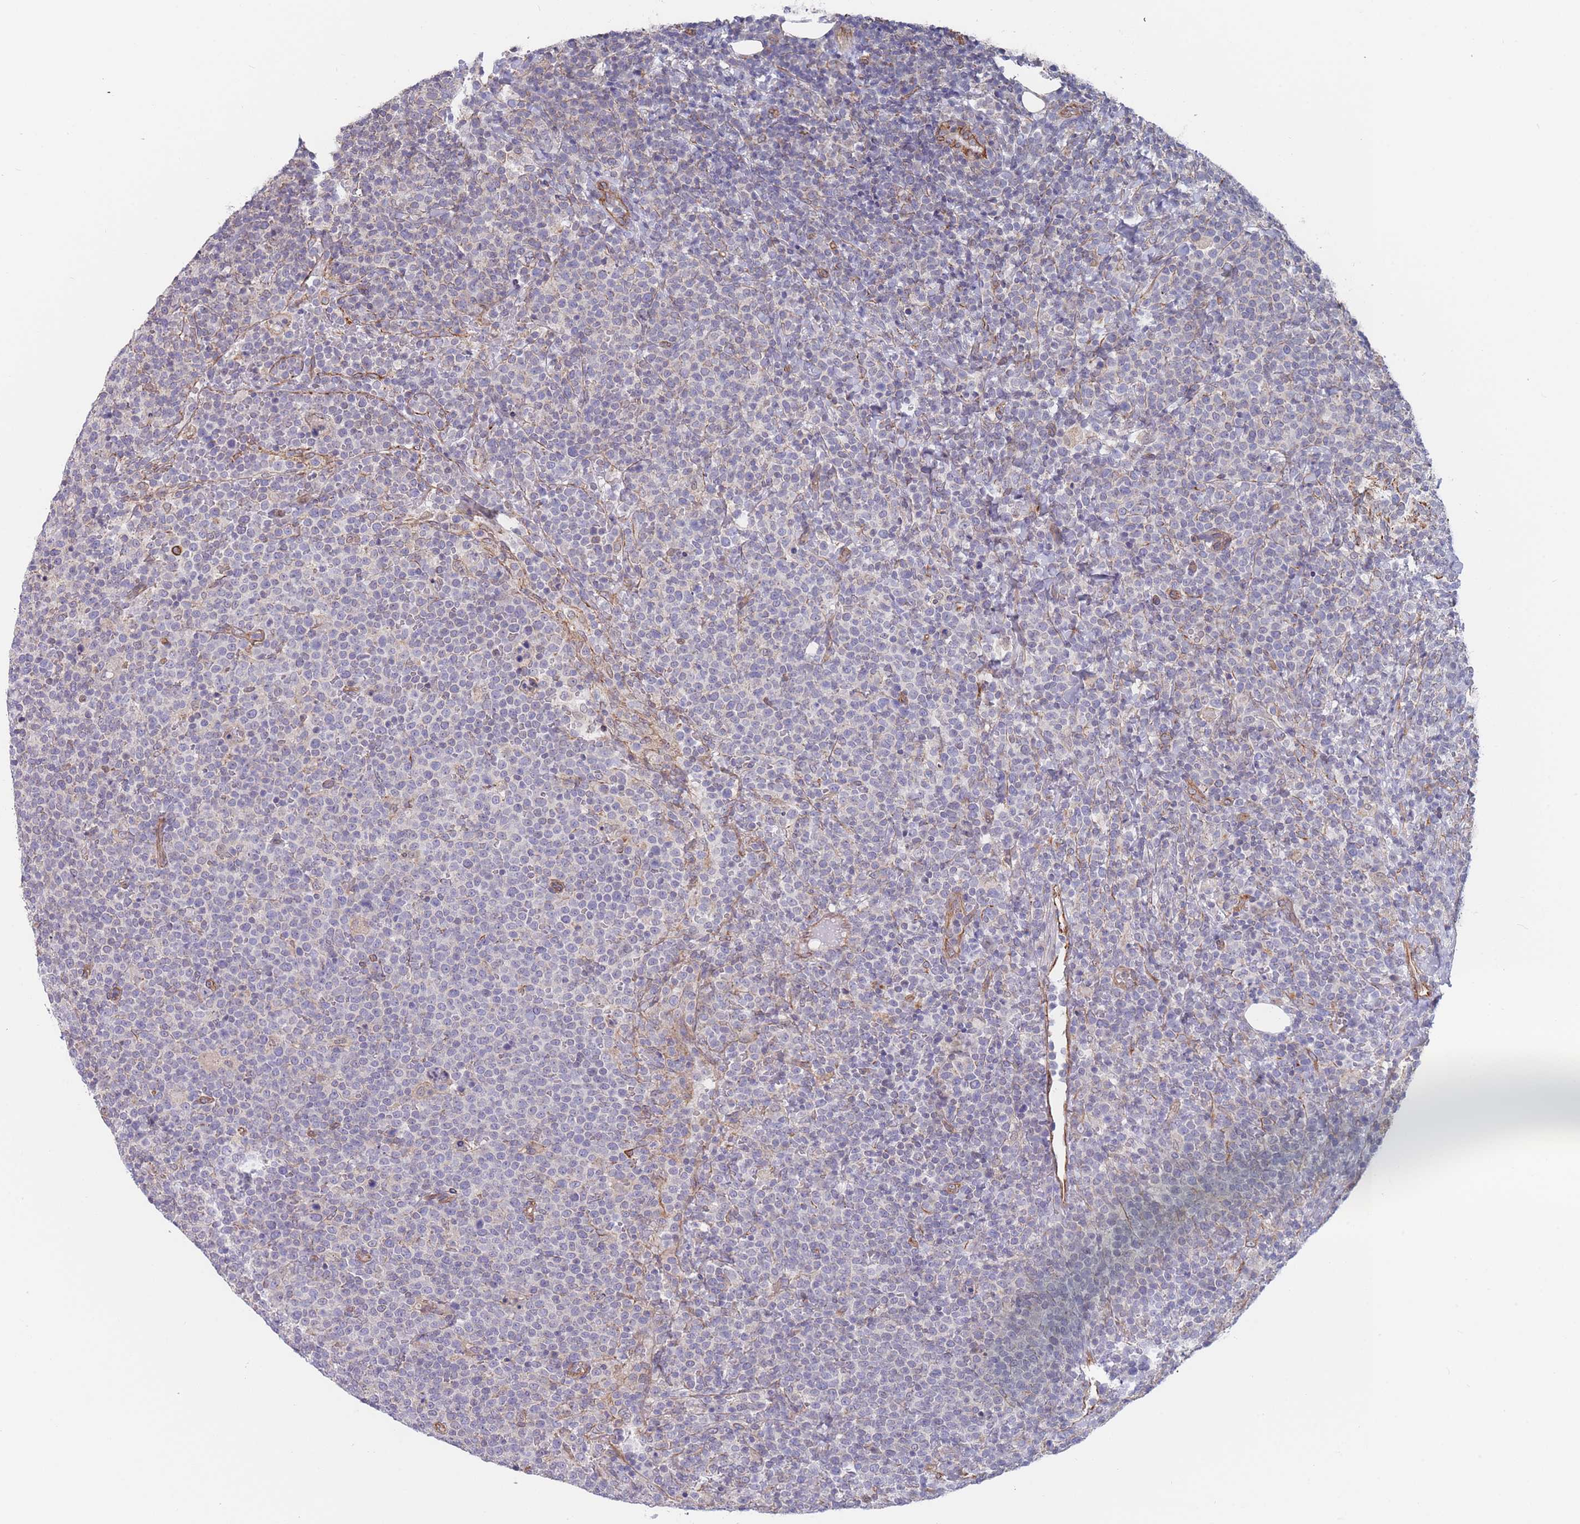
{"staining": {"intensity": "negative", "quantity": "none", "location": "none"}, "tissue": "lymphoma", "cell_type": "Tumor cells", "image_type": "cancer", "snomed": [{"axis": "morphology", "description": "Malignant lymphoma, non-Hodgkin's type, High grade"}, {"axis": "topography", "description": "Lymph node"}], "caption": "A photomicrograph of human high-grade malignant lymphoma, non-Hodgkin's type is negative for staining in tumor cells. The staining was performed using DAB to visualize the protein expression in brown, while the nuclei were stained in blue with hematoxylin (Magnification: 20x).", "gene": "SLC1A6", "patient": {"sex": "male", "age": 61}}